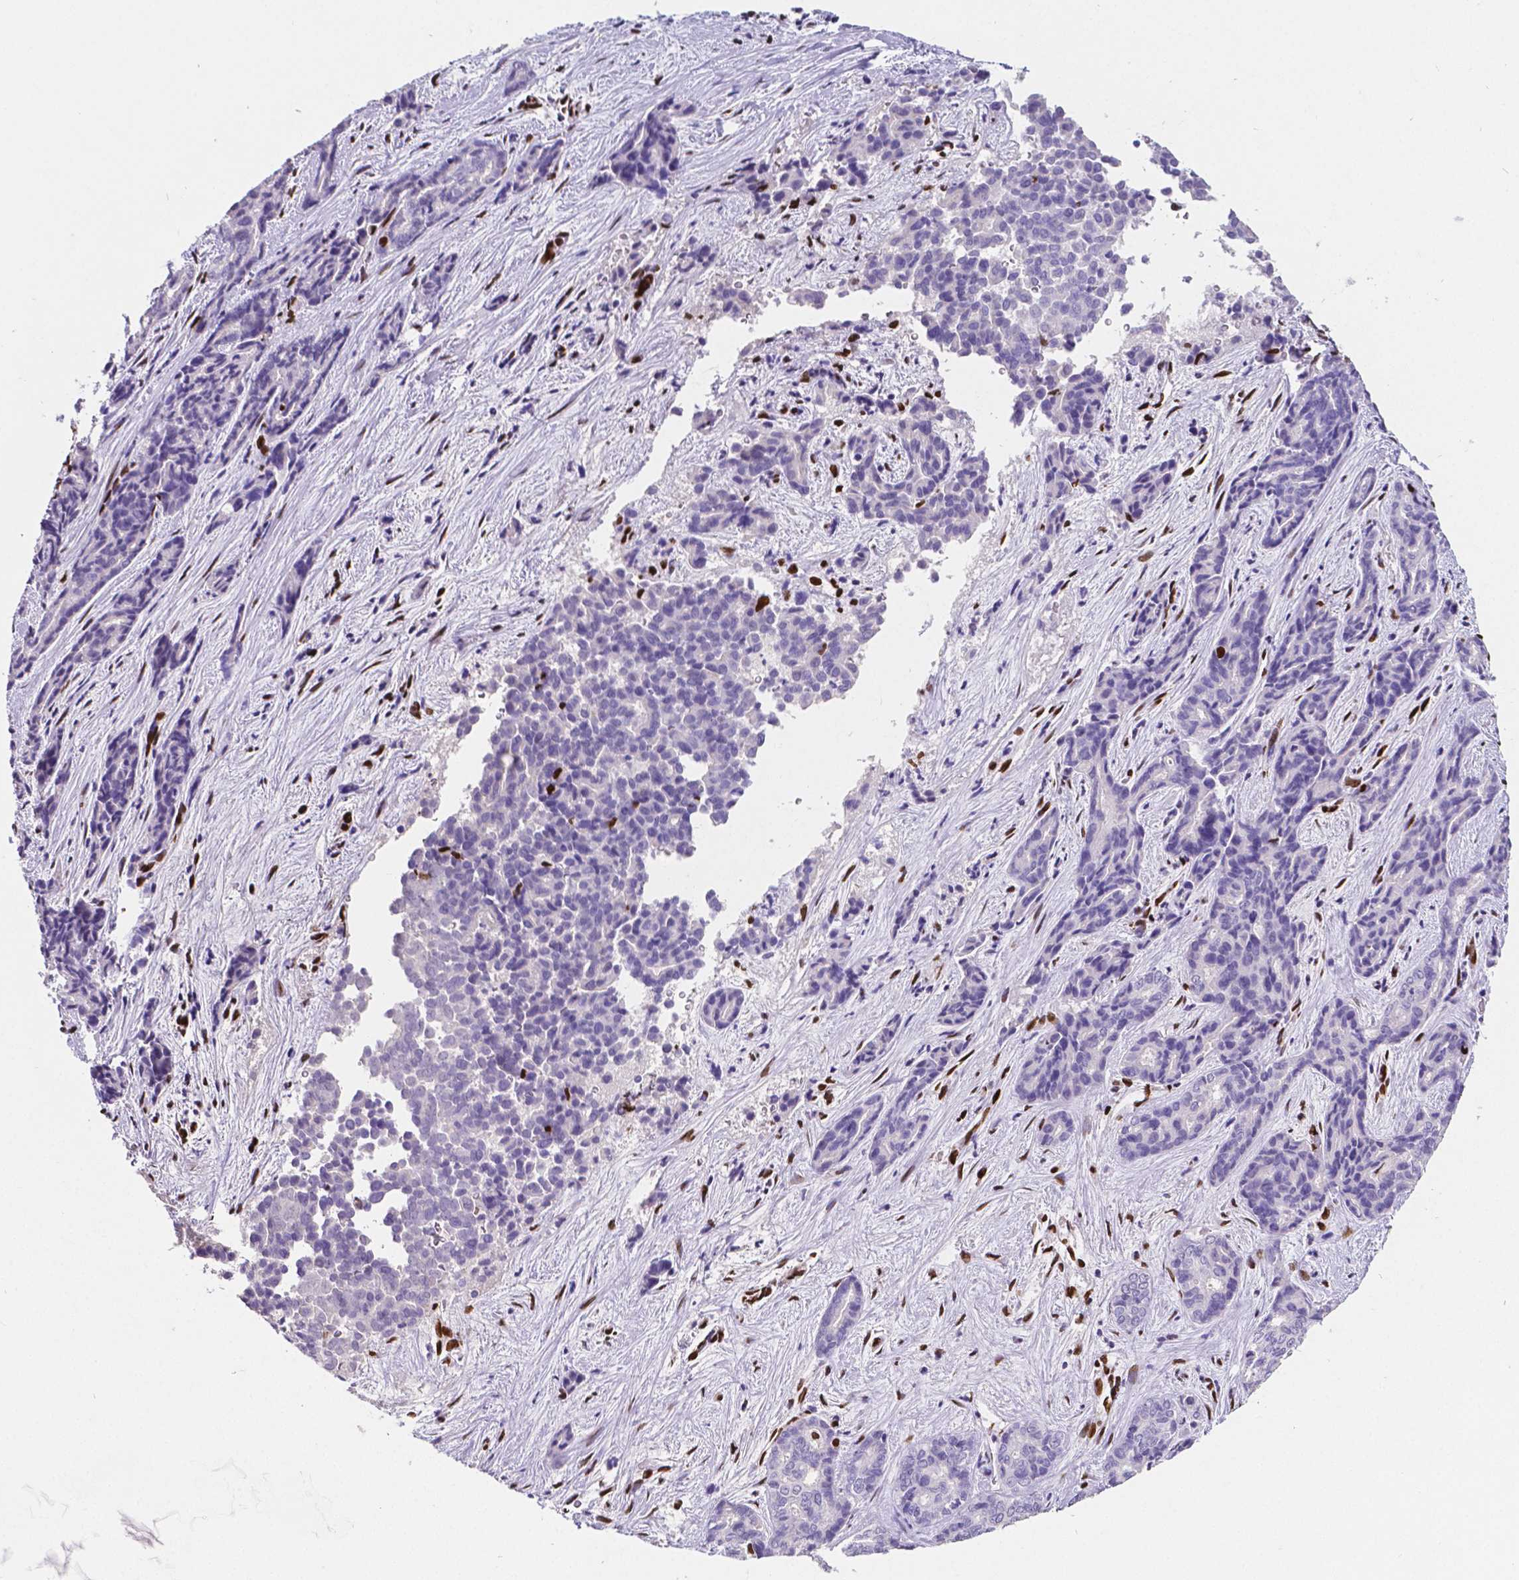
{"staining": {"intensity": "negative", "quantity": "none", "location": "none"}, "tissue": "liver cancer", "cell_type": "Tumor cells", "image_type": "cancer", "snomed": [{"axis": "morphology", "description": "Cholangiocarcinoma"}, {"axis": "topography", "description": "Liver"}], "caption": "Immunohistochemistry image of neoplastic tissue: human liver cancer stained with DAB reveals no significant protein staining in tumor cells.", "gene": "MEF2C", "patient": {"sex": "female", "age": 64}}